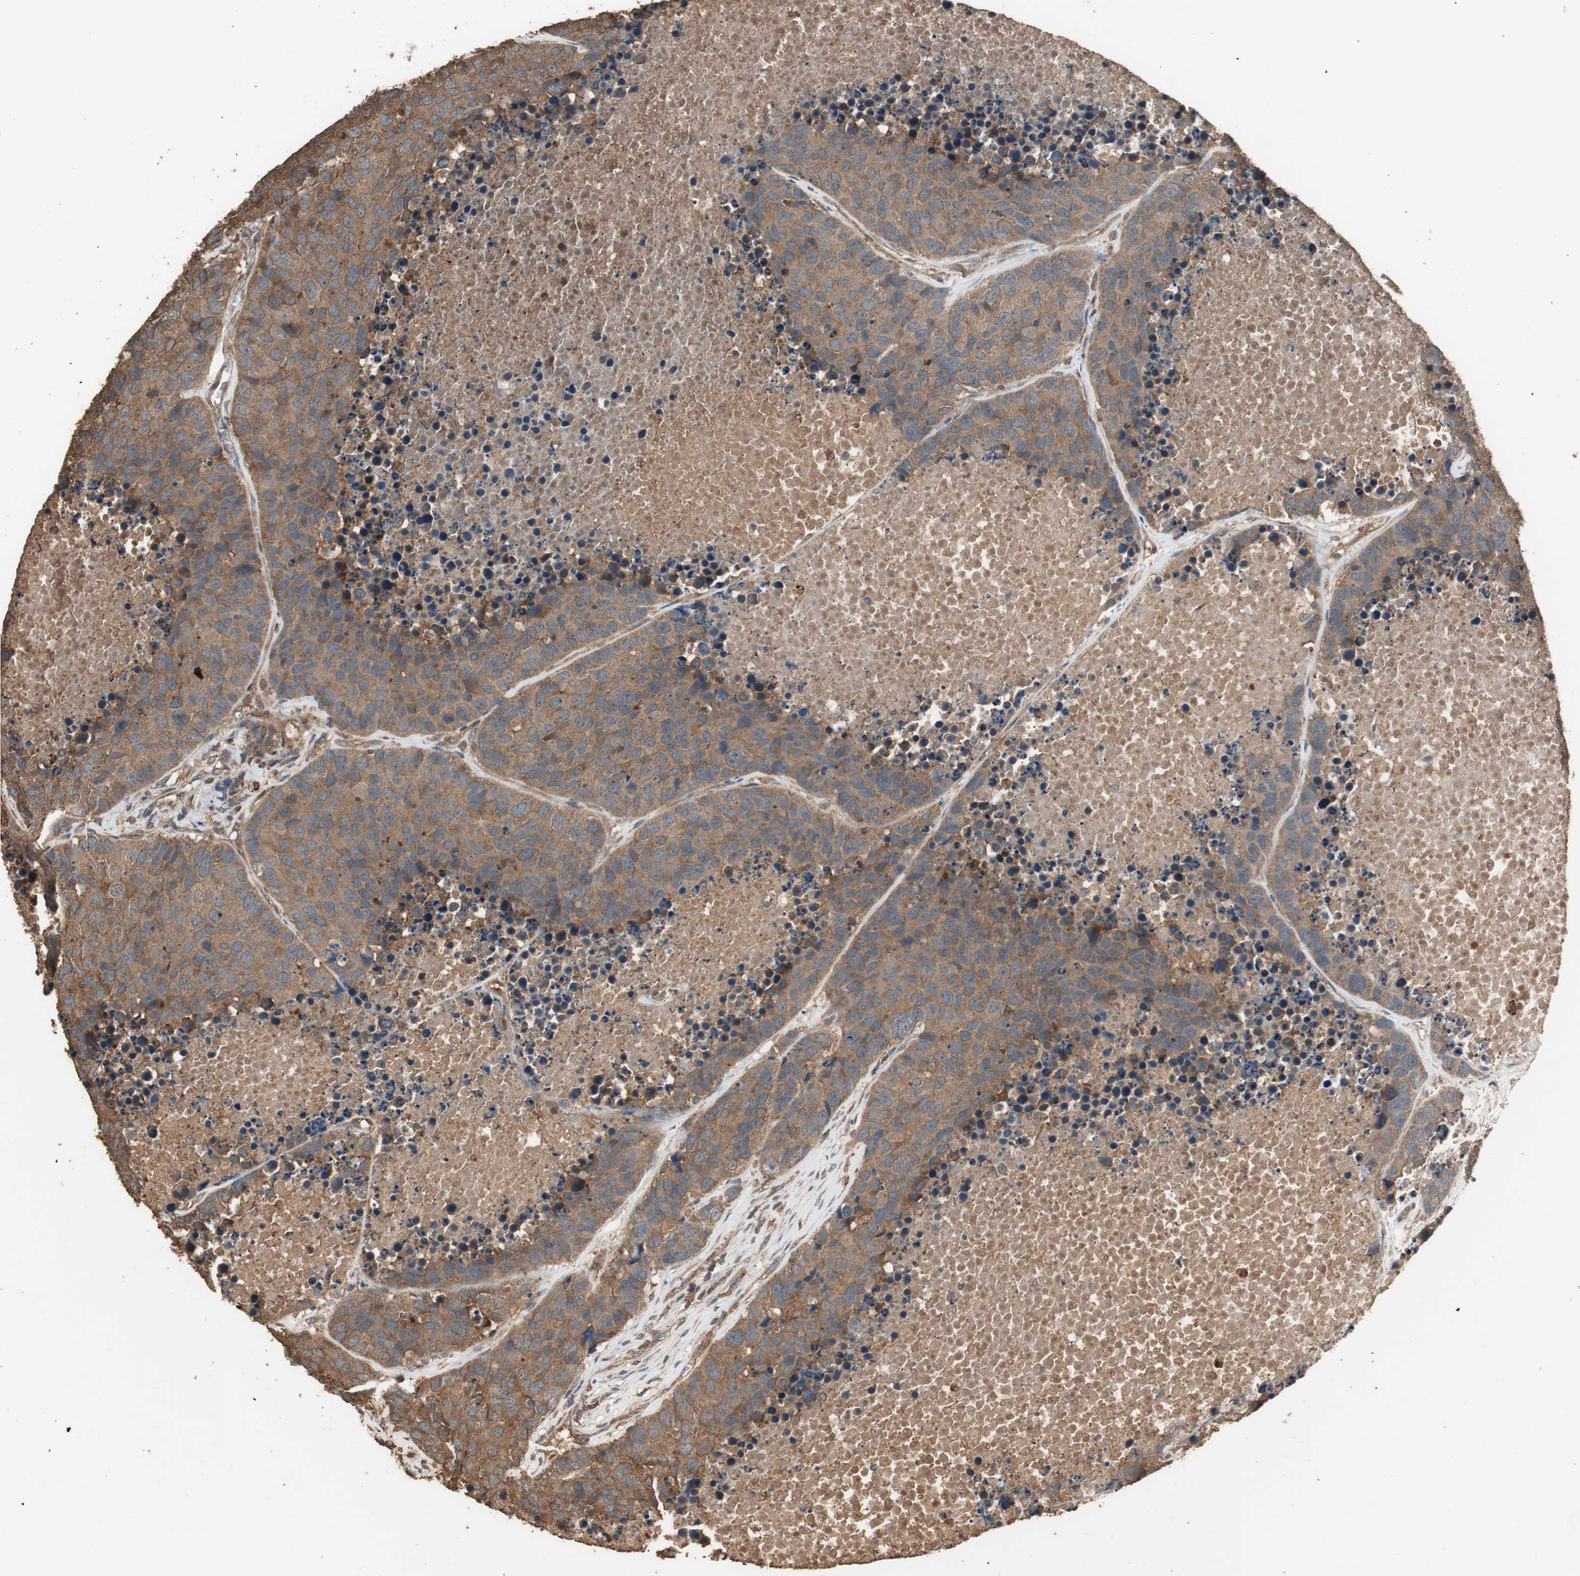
{"staining": {"intensity": "moderate", "quantity": ">75%", "location": "cytoplasmic/membranous"}, "tissue": "carcinoid", "cell_type": "Tumor cells", "image_type": "cancer", "snomed": [{"axis": "morphology", "description": "Carcinoid, malignant, NOS"}, {"axis": "topography", "description": "Lung"}], "caption": "Carcinoid (malignant) stained for a protein exhibits moderate cytoplasmic/membranous positivity in tumor cells.", "gene": "CCN4", "patient": {"sex": "male", "age": 60}}